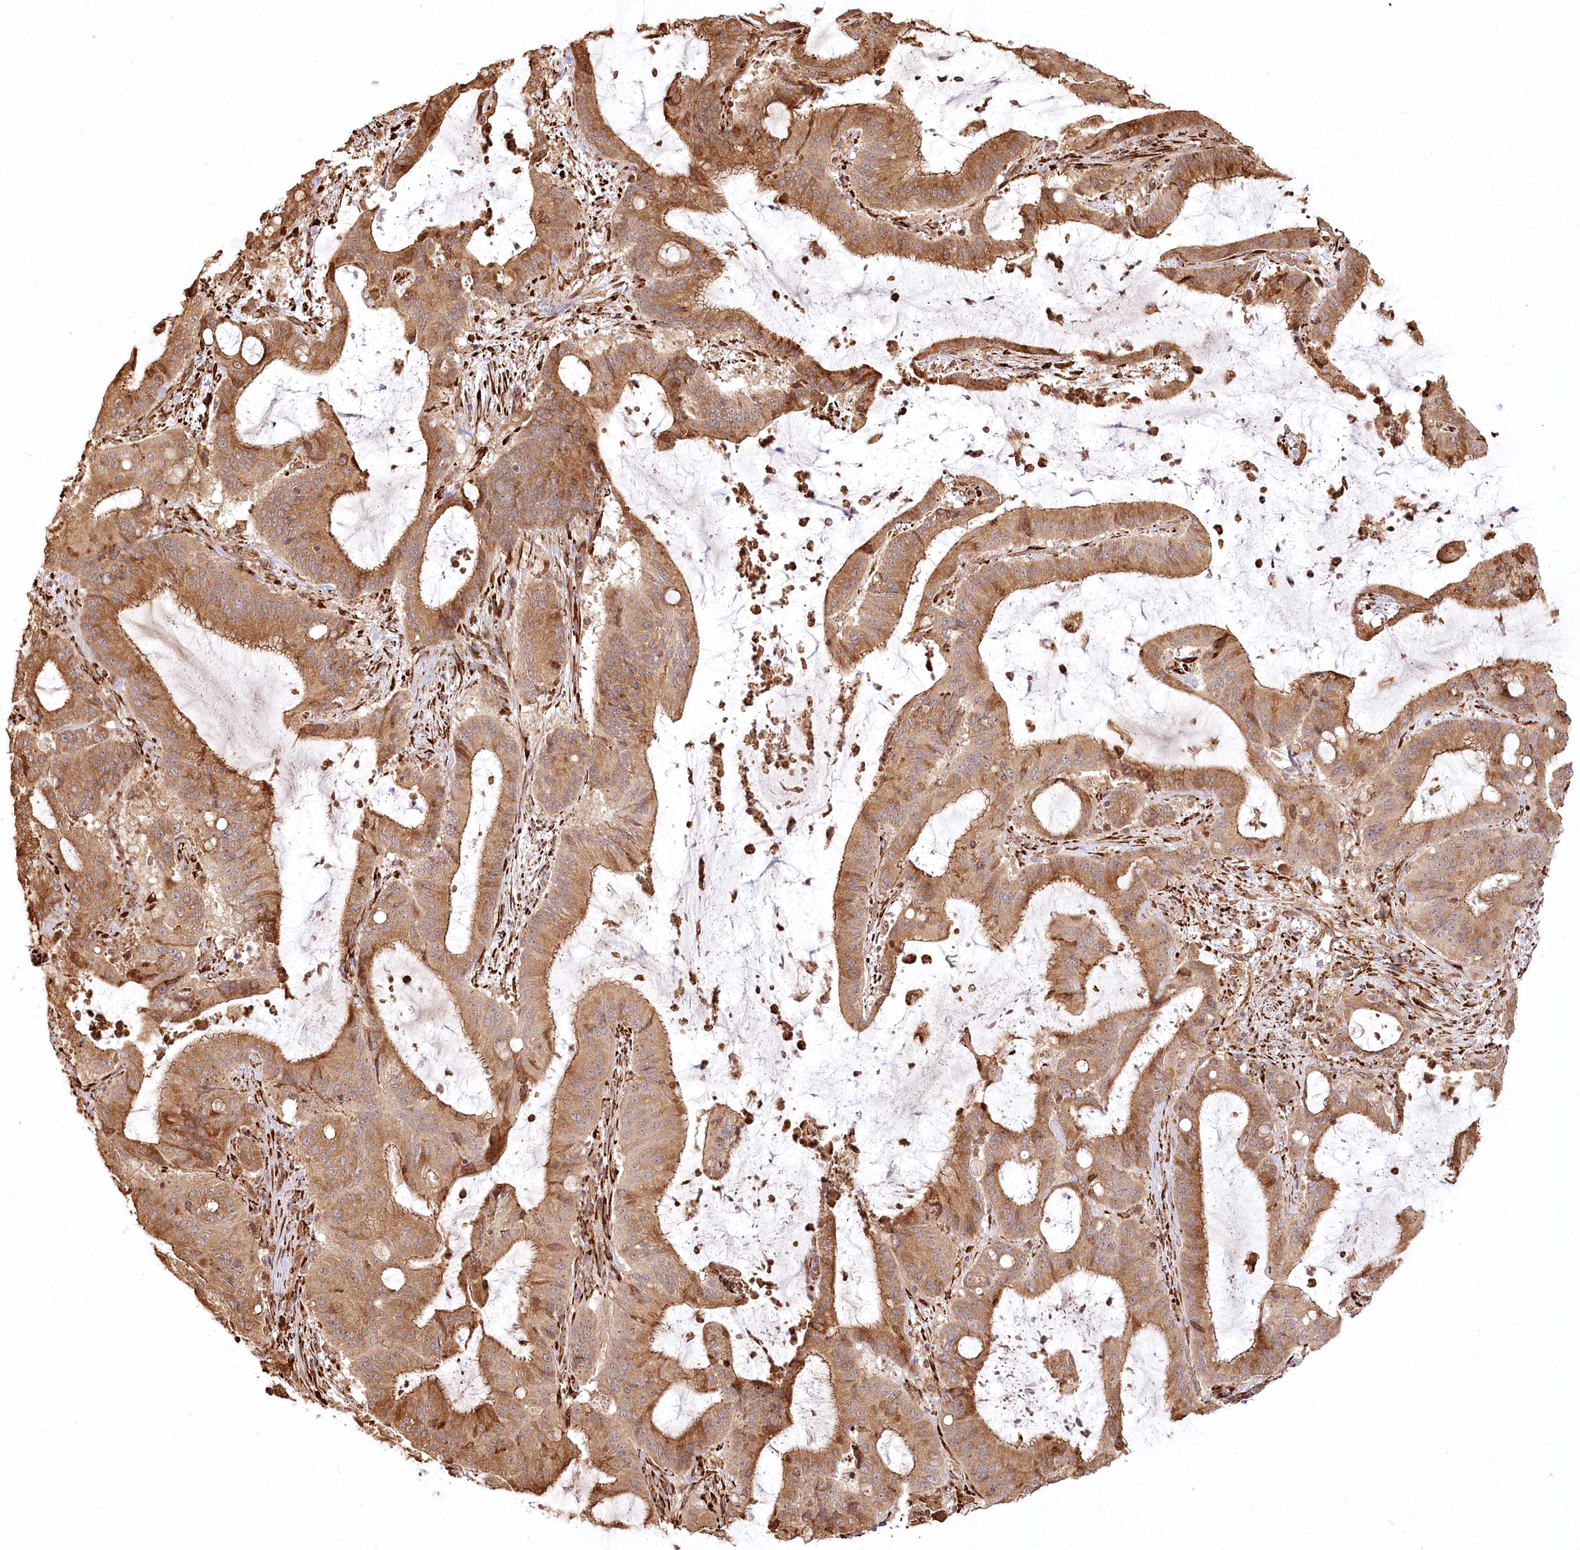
{"staining": {"intensity": "moderate", "quantity": ">75%", "location": "cytoplasmic/membranous"}, "tissue": "liver cancer", "cell_type": "Tumor cells", "image_type": "cancer", "snomed": [{"axis": "morphology", "description": "Normal tissue, NOS"}, {"axis": "morphology", "description": "Cholangiocarcinoma"}, {"axis": "topography", "description": "Liver"}, {"axis": "topography", "description": "Peripheral nerve tissue"}], "caption": "Liver cancer stained for a protein (brown) reveals moderate cytoplasmic/membranous positive expression in about >75% of tumor cells.", "gene": "FAM13A", "patient": {"sex": "female", "age": 73}}